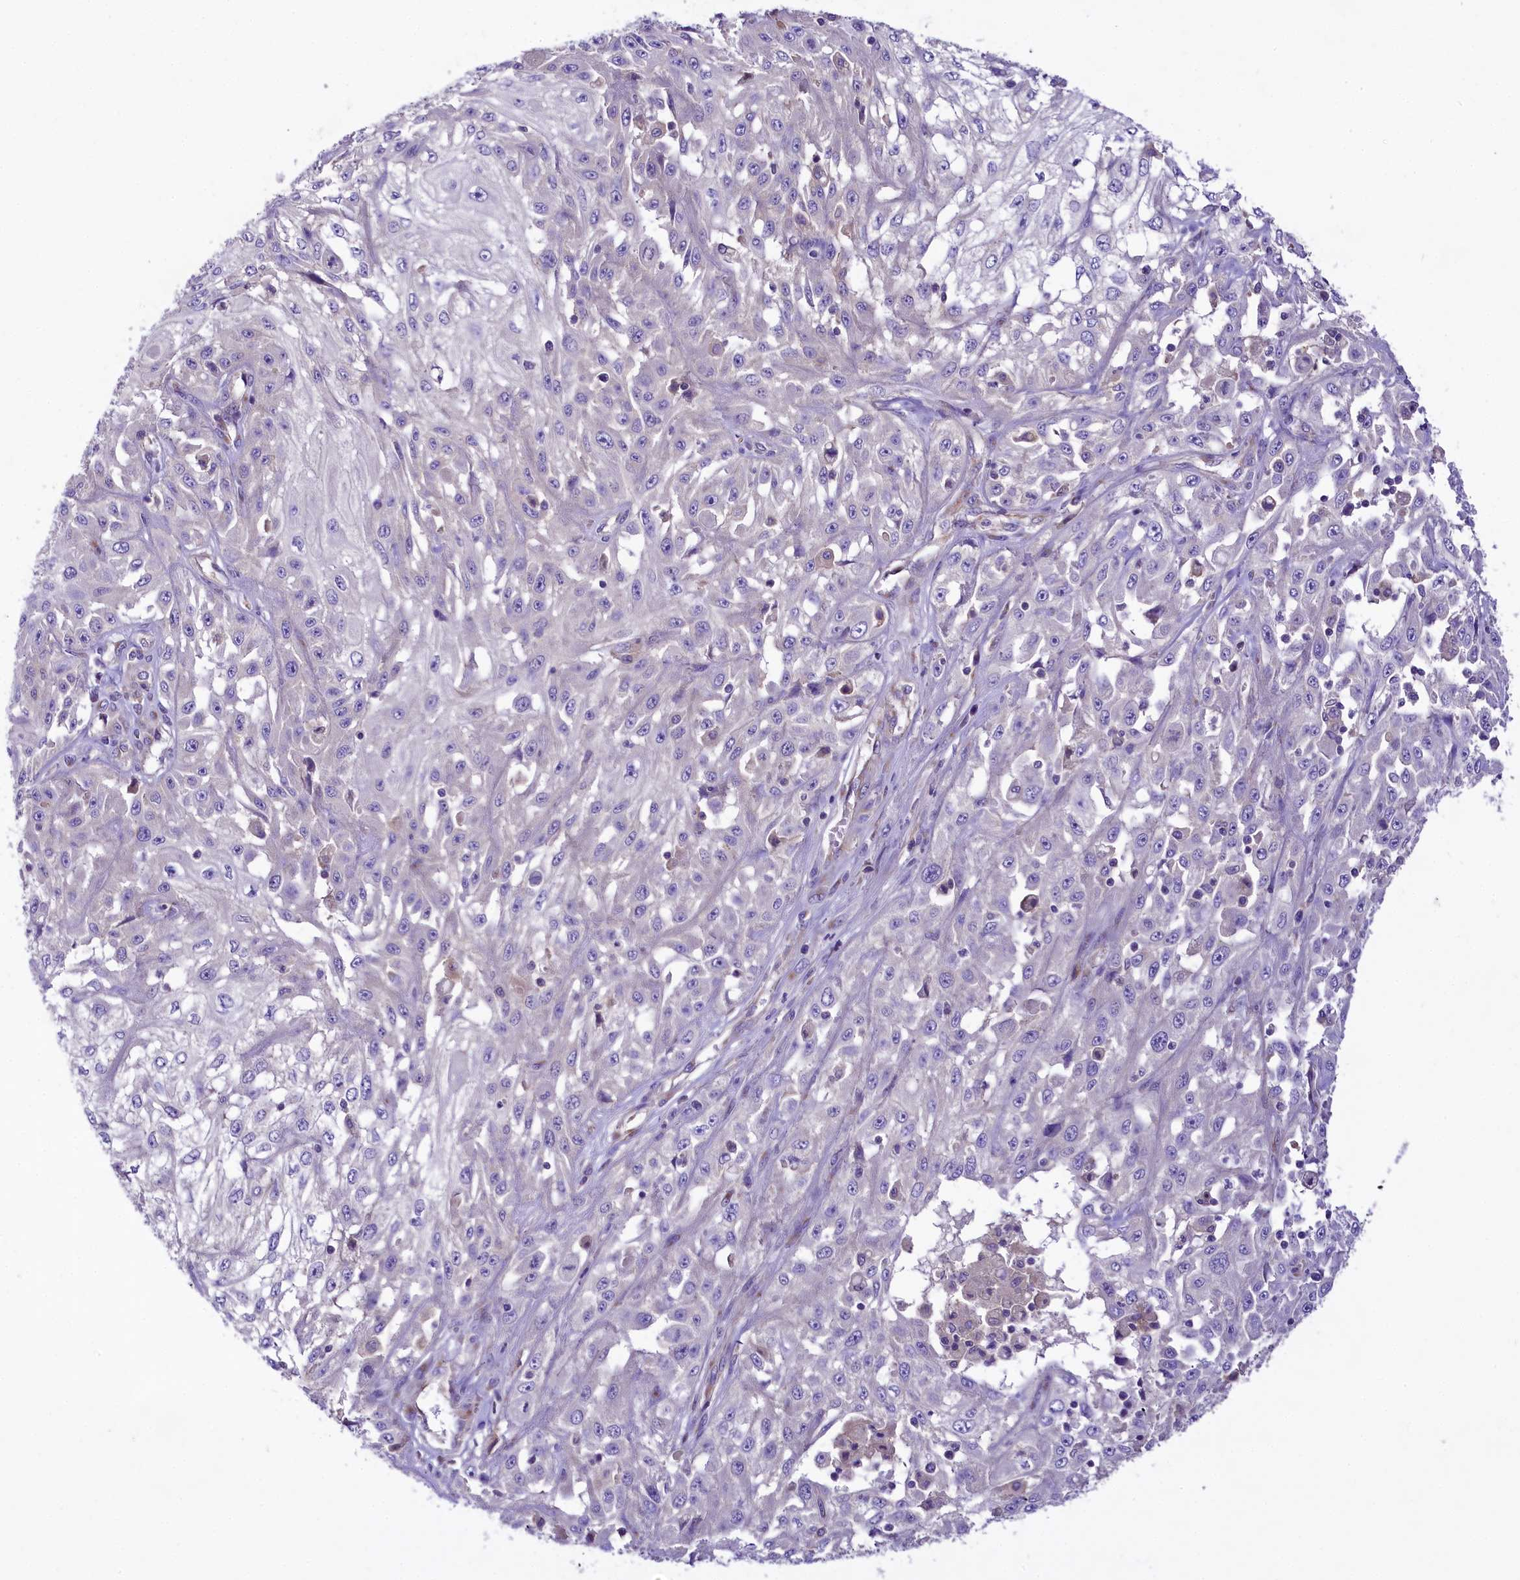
{"staining": {"intensity": "negative", "quantity": "none", "location": "none"}, "tissue": "skin cancer", "cell_type": "Tumor cells", "image_type": "cancer", "snomed": [{"axis": "morphology", "description": "Squamous cell carcinoma, NOS"}, {"axis": "morphology", "description": "Squamous cell carcinoma, metastatic, NOS"}, {"axis": "topography", "description": "Skin"}, {"axis": "topography", "description": "Lymph node"}], "caption": "Immunohistochemistry (IHC) photomicrograph of human skin cancer stained for a protein (brown), which exhibits no expression in tumor cells. Nuclei are stained in blue.", "gene": "PEMT", "patient": {"sex": "male", "age": 75}}